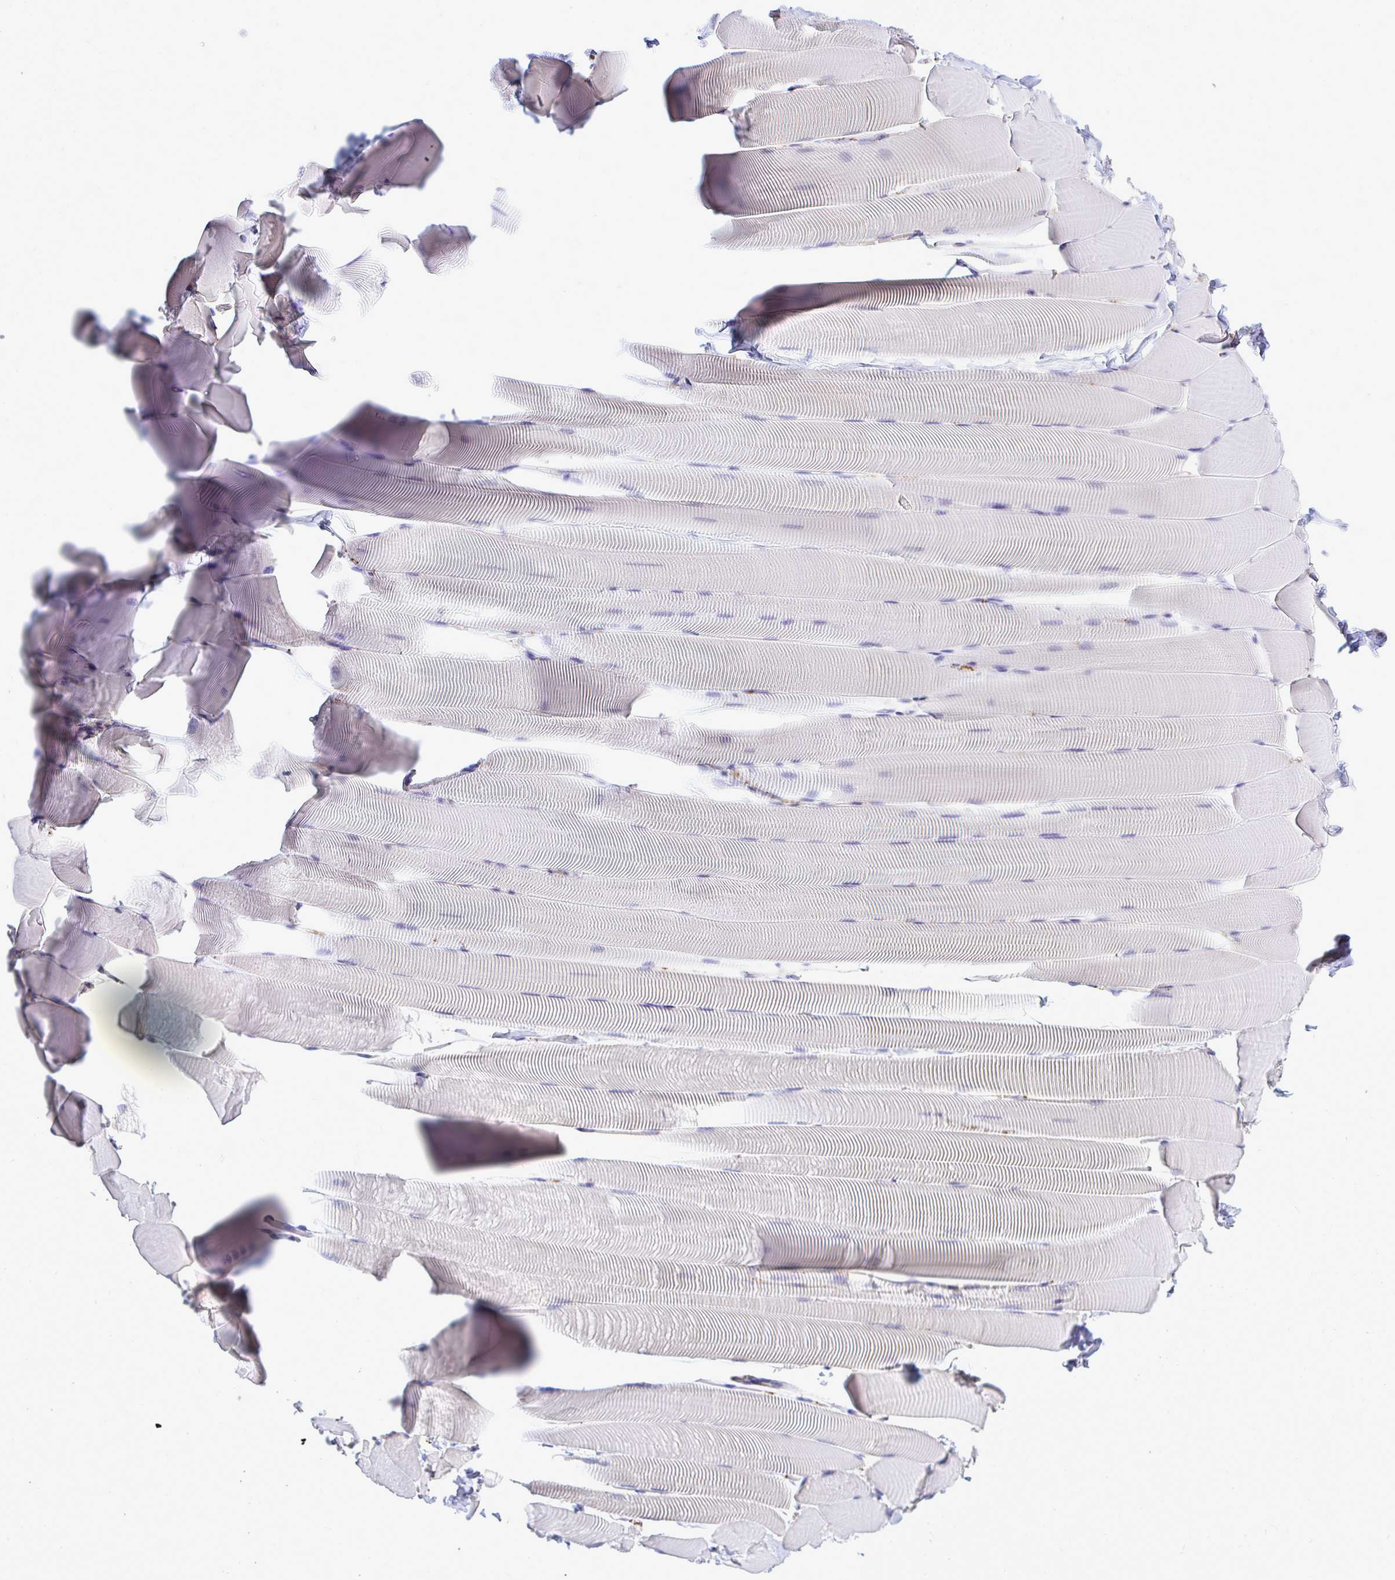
{"staining": {"intensity": "negative", "quantity": "none", "location": "none"}, "tissue": "skeletal muscle", "cell_type": "Myocytes", "image_type": "normal", "snomed": [{"axis": "morphology", "description": "Normal tissue, NOS"}, {"axis": "topography", "description": "Skeletal muscle"}], "caption": "Human skeletal muscle stained for a protein using immunohistochemistry (IHC) demonstrates no staining in myocytes.", "gene": "SLC25A51", "patient": {"sex": "male", "age": 25}}